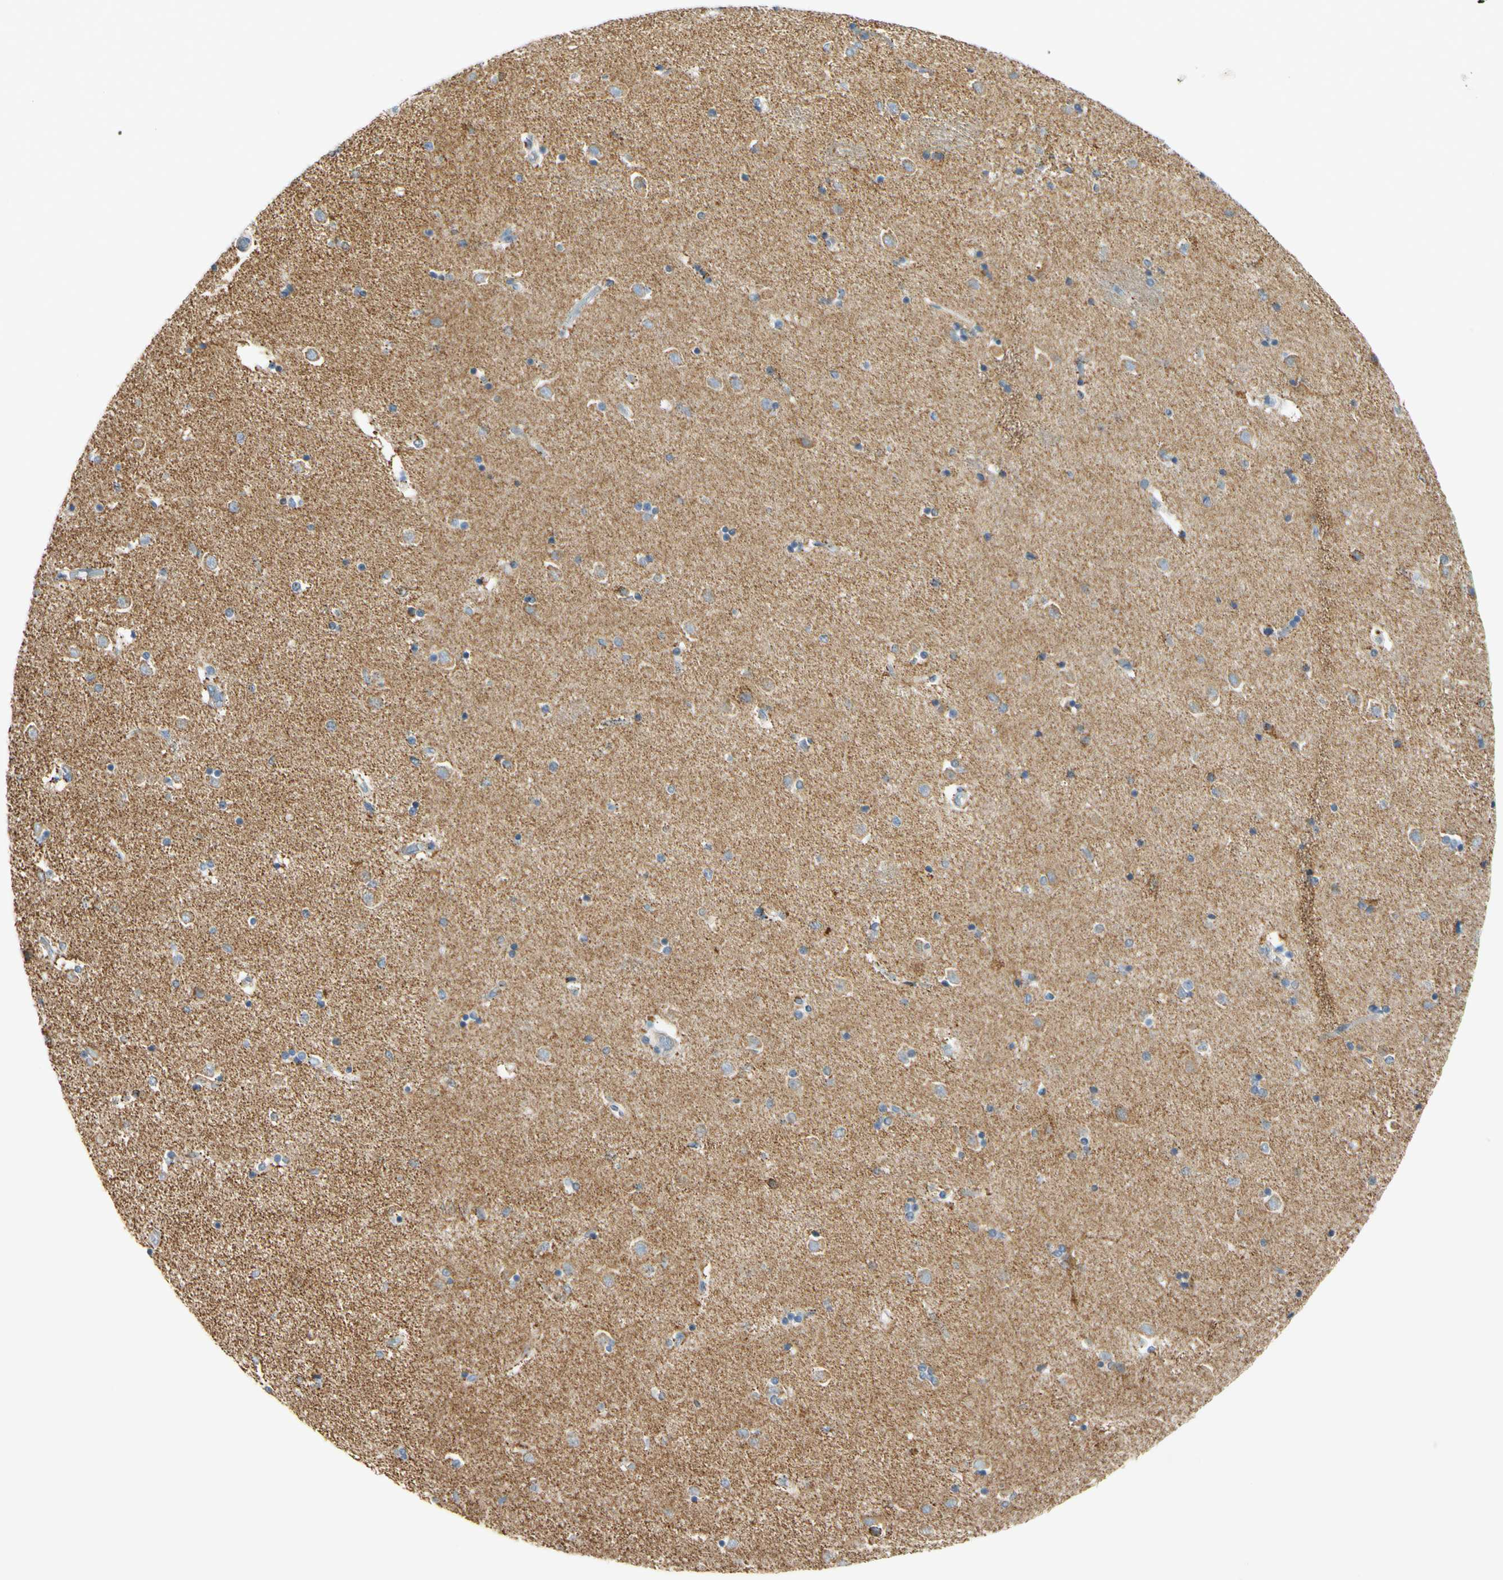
{"staining": {"intensity": "moderate", "quantity": "<25%", "location": "cytoplasmic/membranous"}, "tissue": "caudate", "cell_type": "Glial cells", "image_type": "normal", "snomed": [{"axis": "morphology", "description": "Normal tissue, NOS"}, {"axis": "topography", "description": "Lateral ventricle wall"}], "caption": "Protein analysis of normal caudate demonstrates moderate cytoplasmic/membranous positivity in approximately <25% of glial cells.", "gene": "GALNT5", "patient": {"sex": "female", "age": 54}}